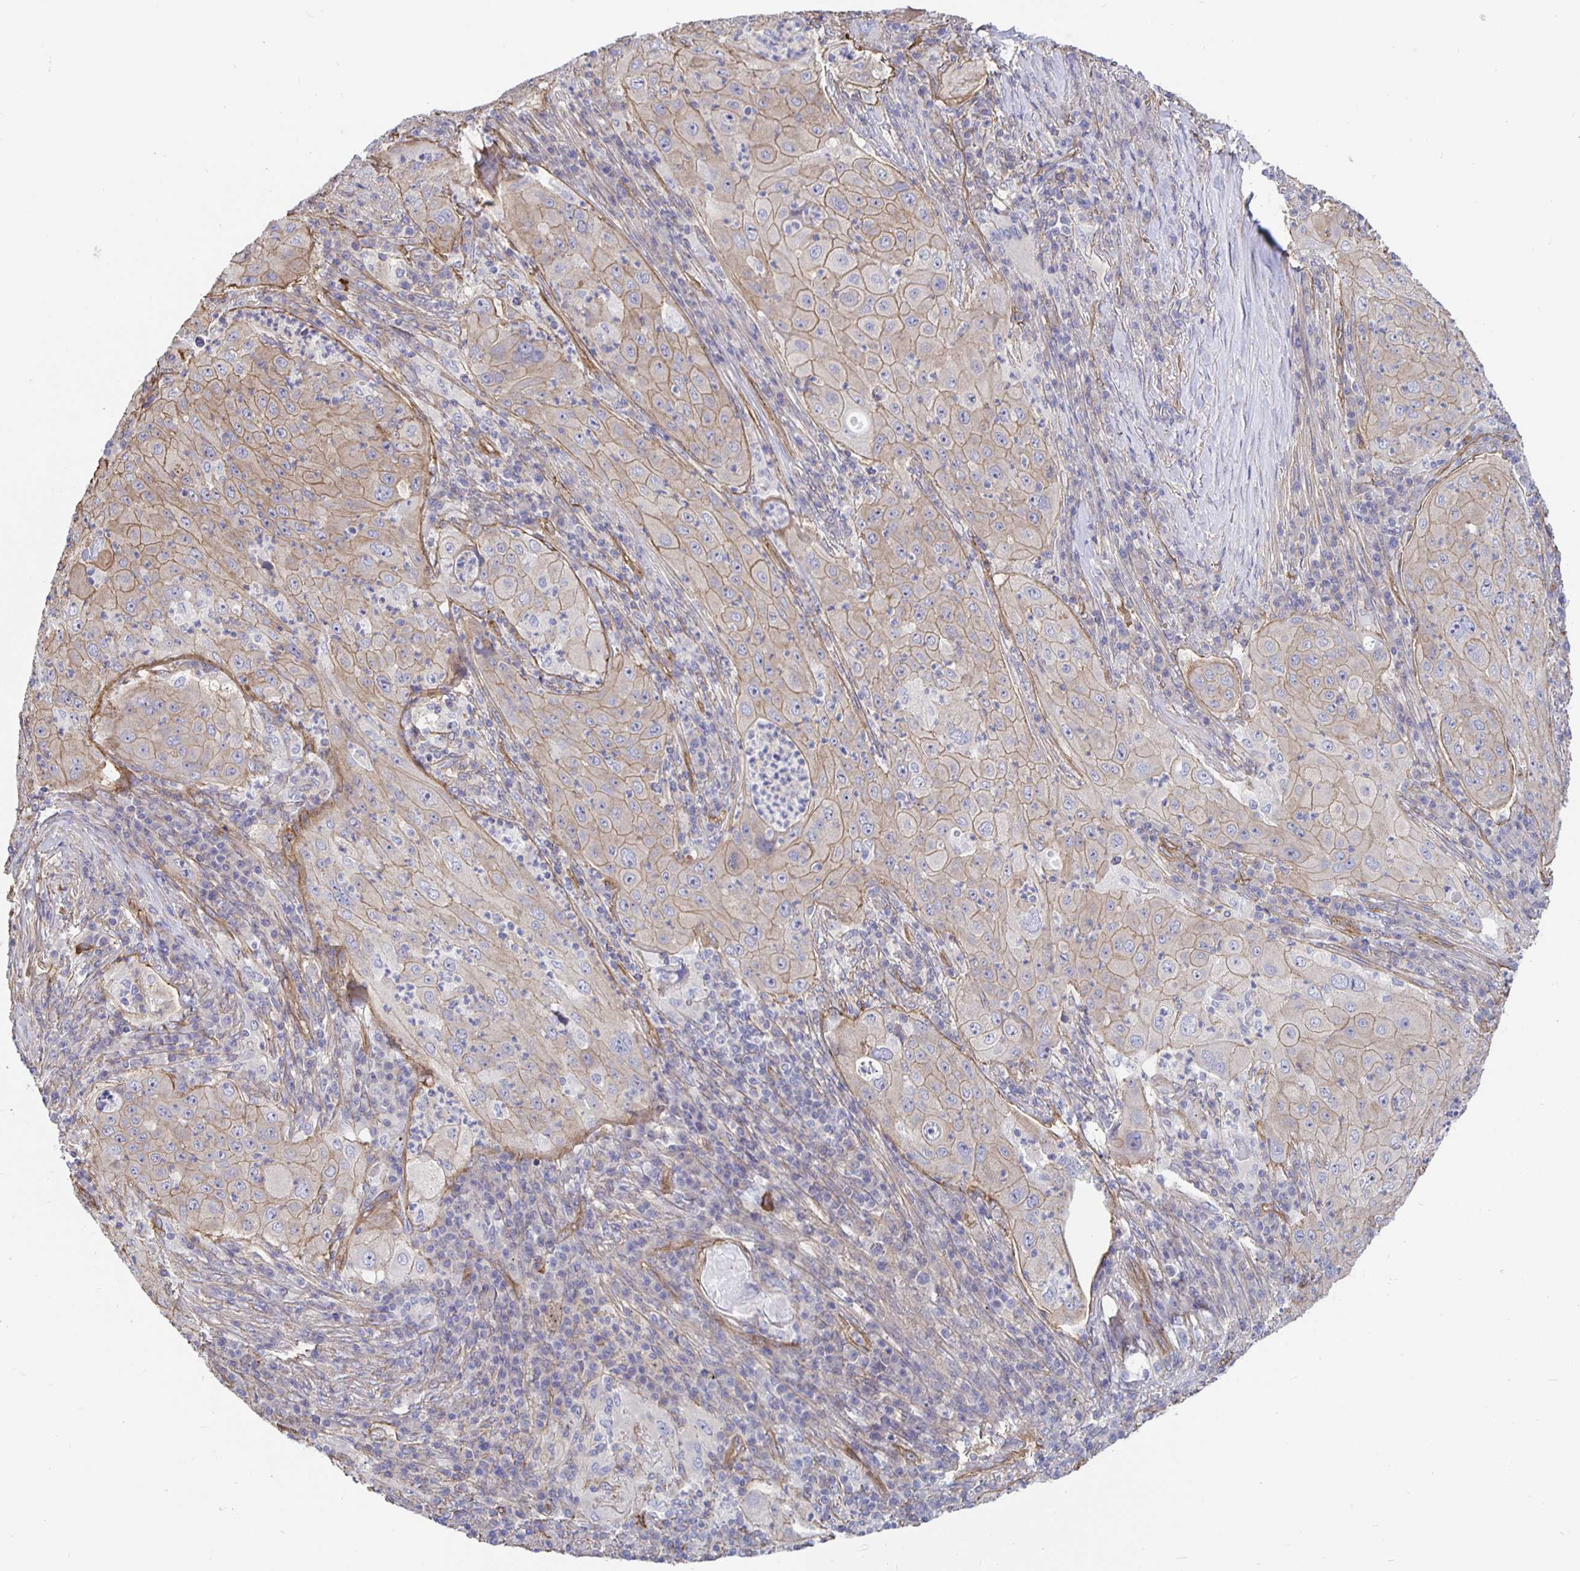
{"staining": {"intensity": "weak", "quantity": "25%-75%", "location": "cytoplasmic/membranous"}, "tissue": "lung cancer", "cell_type": "Tumor cells", "image_type": "cancer", "snomed": [{"axis": "morphology", "description": "Squamous cell carcinoma, NOS"}, {"axis": "topography", "description": "Lung"}], "caption": "Immunohistochemical staining of lung cancer (squamous cell carcinoma) shows low levels of weak cytoplasmic/membranous protein positivity in about 25%-75% of tumor cells.", "gene": "ARHGEF39", "patient": {"sex": "female", "age": 59}}